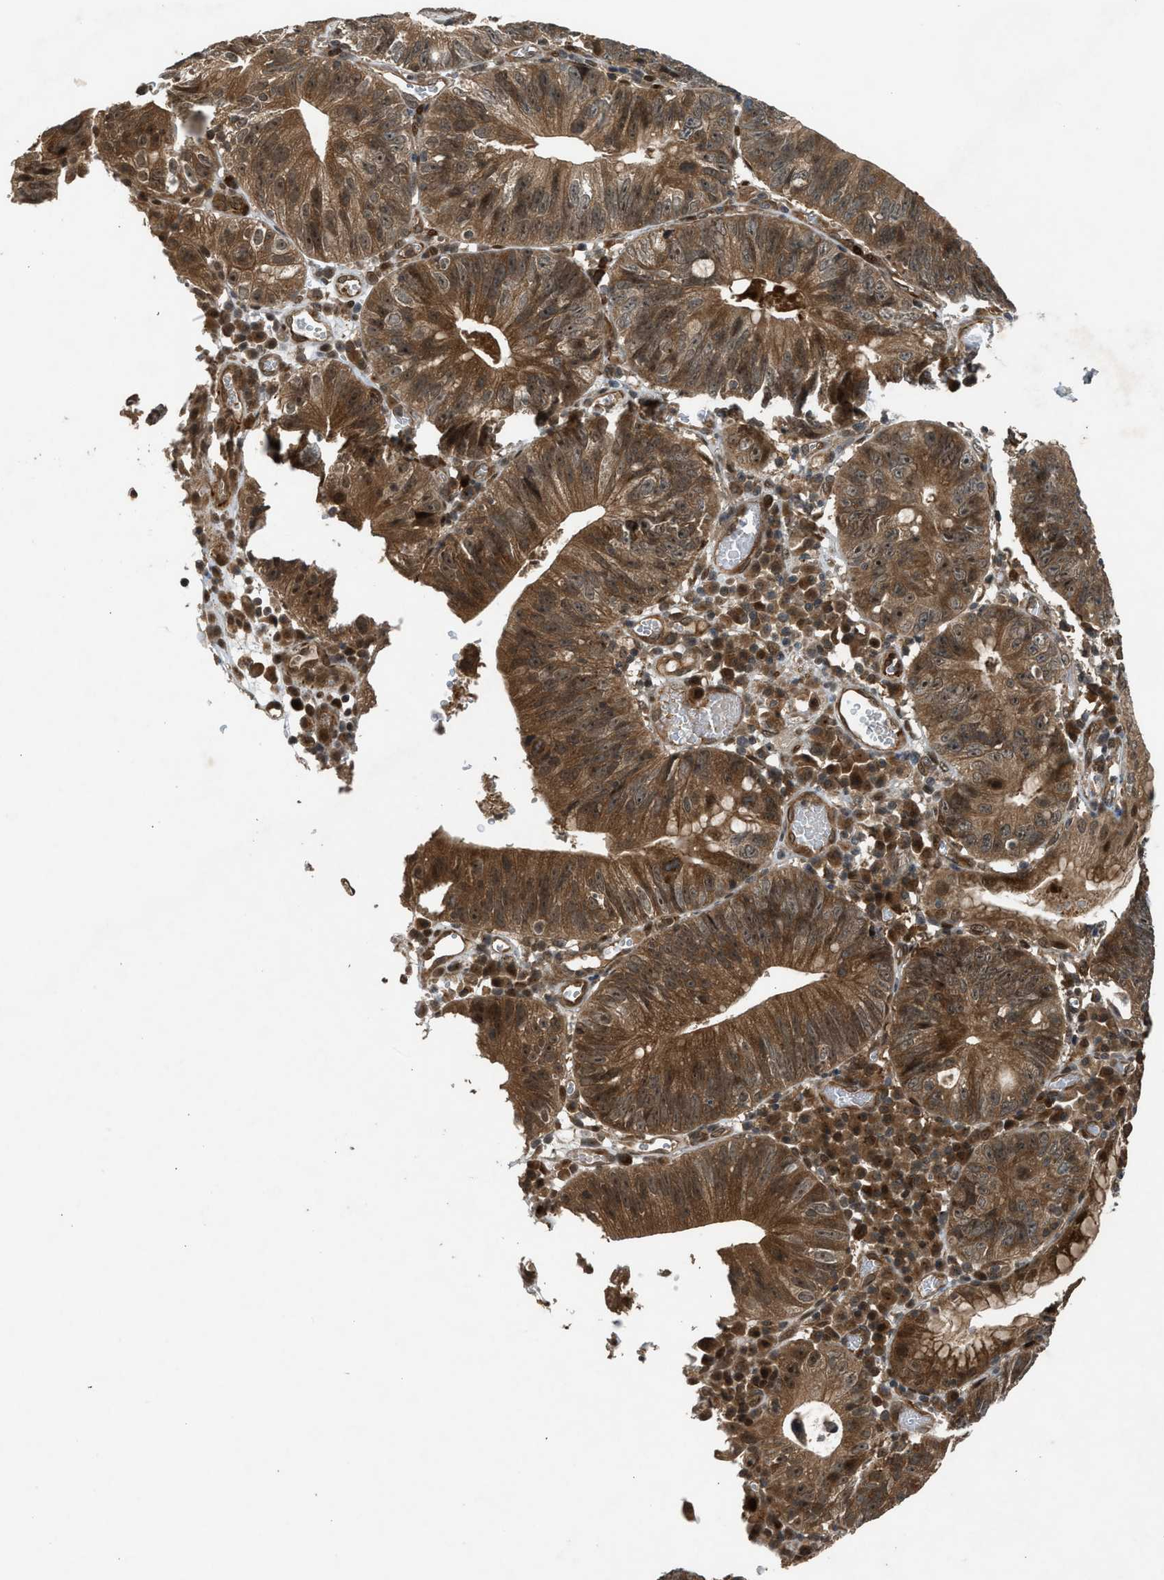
{"staining": {"intensity": "strong", "quantity": ">75%", "location": "cytoplasmic/membranous"}, "tissue": "stomach cancer", "cell_type": "Tumor cells", "image_type": "cancer", "snomed": [{"axis": "morphology", "description": "Adenocarcinoma, NOS"}, {"axis": "topography", "description": "Stomach"}], "caption": "There is high levels of strong cytoplasmic/membranous positivity in tumor cells of stomach cancer (adenocarcinoma), as demonstrated by immunohistochemical staining (brown color).", "gene": "TXNL1", "patient": {"sex": "male", "age": 59}}